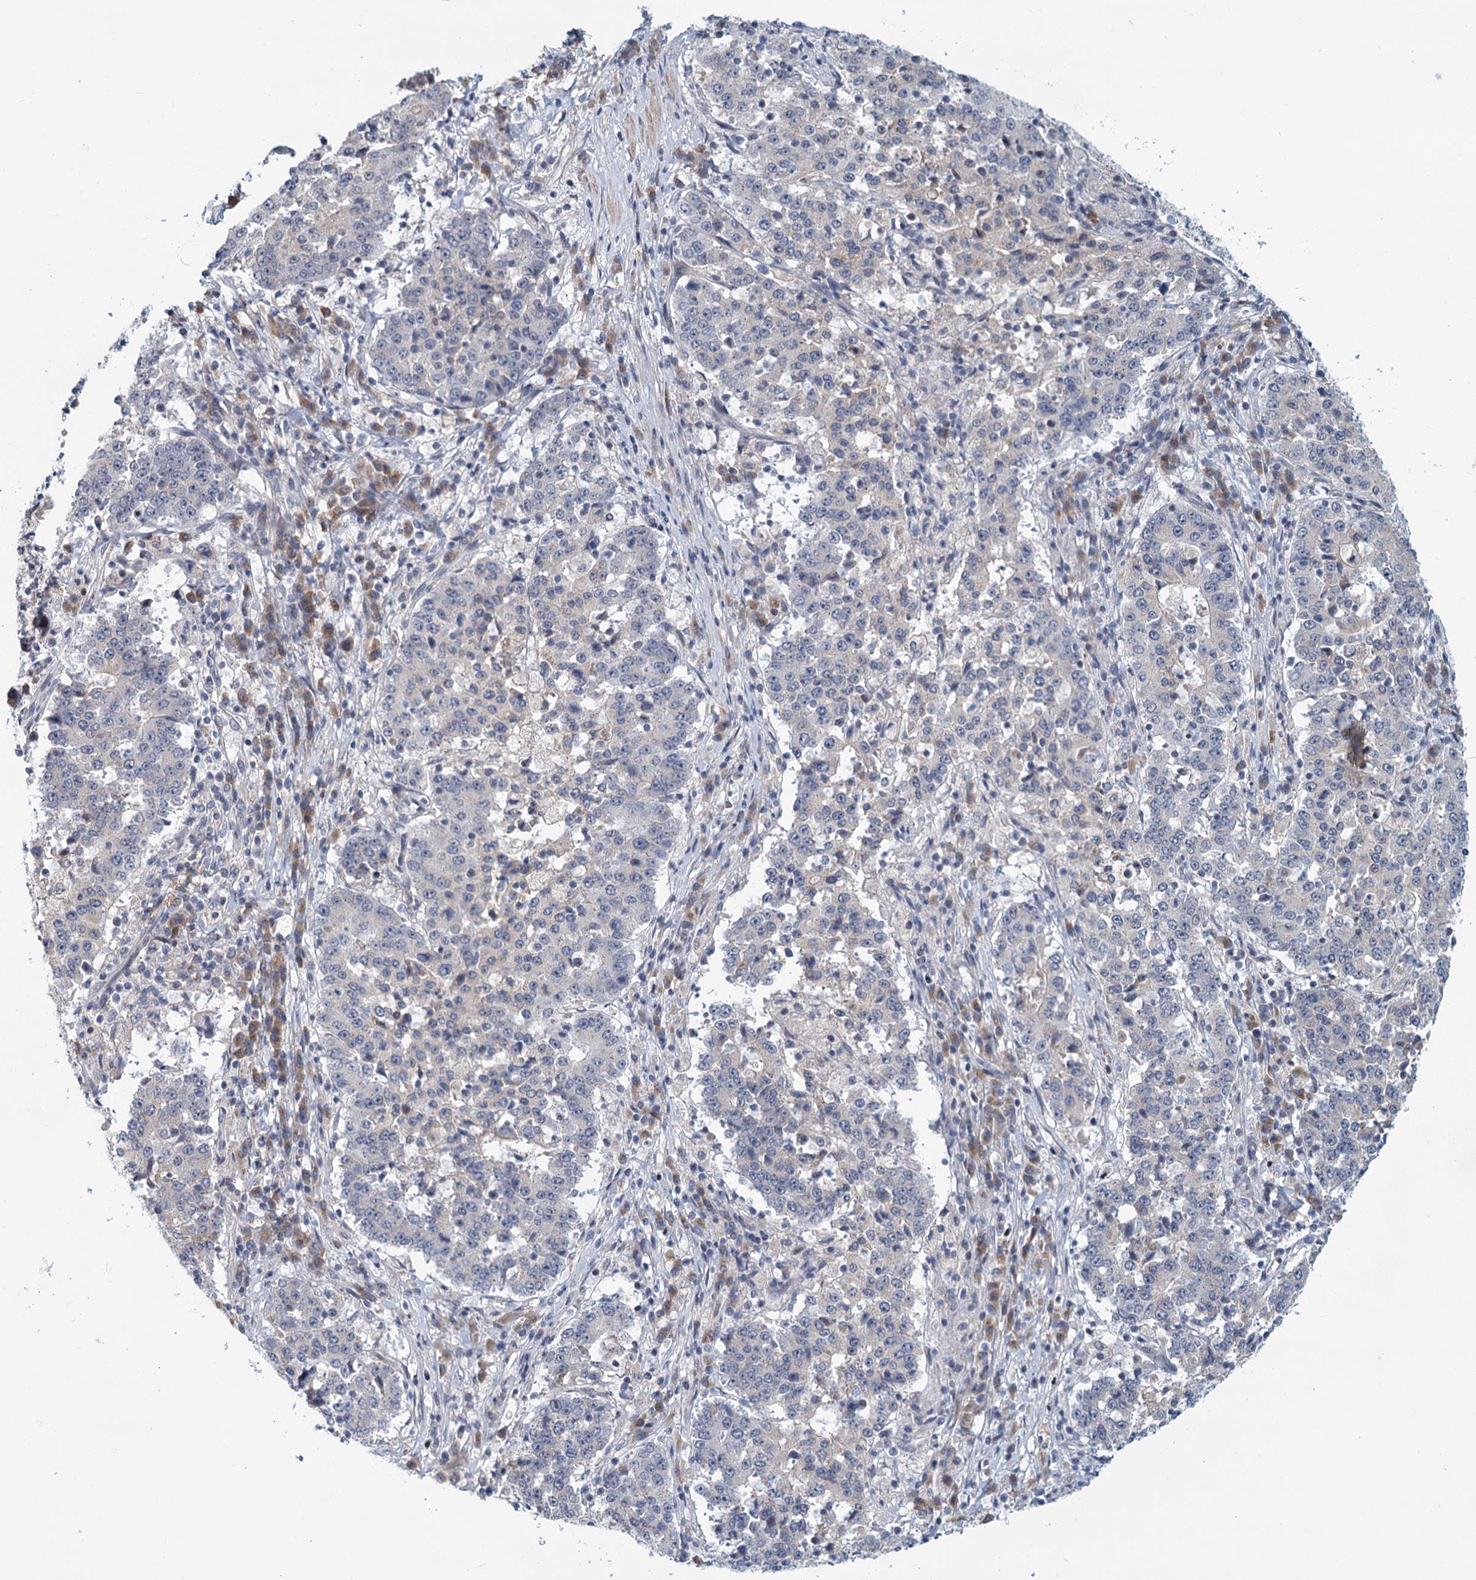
{"staining": {"intensity": "negative", "quantity": "none", "location": "none"}, "tissue": "stomach cancer", "cell_type": "Tumor cells", "image_type": "cancer", "snomed": [{"axis": "morphology", "description": "Adenocarcinoma, NOS"}, {"axis": "topography", "description": "Stomach"}], "caption": "A high-resolution image shows immunohistochemistry (IHC) staining of adenocarcinoma (stomach), which demonstrates no significant staining in tumor cells. The staining was performed using DAB (3,3'-diaminobenzidine) to visualize the protein expression in brown, while the nuclei were stained in blue with hematoxylin (Magnification: 20x).", "gene": "STAP1", "patient": {"sex": "male", "age": 59}}